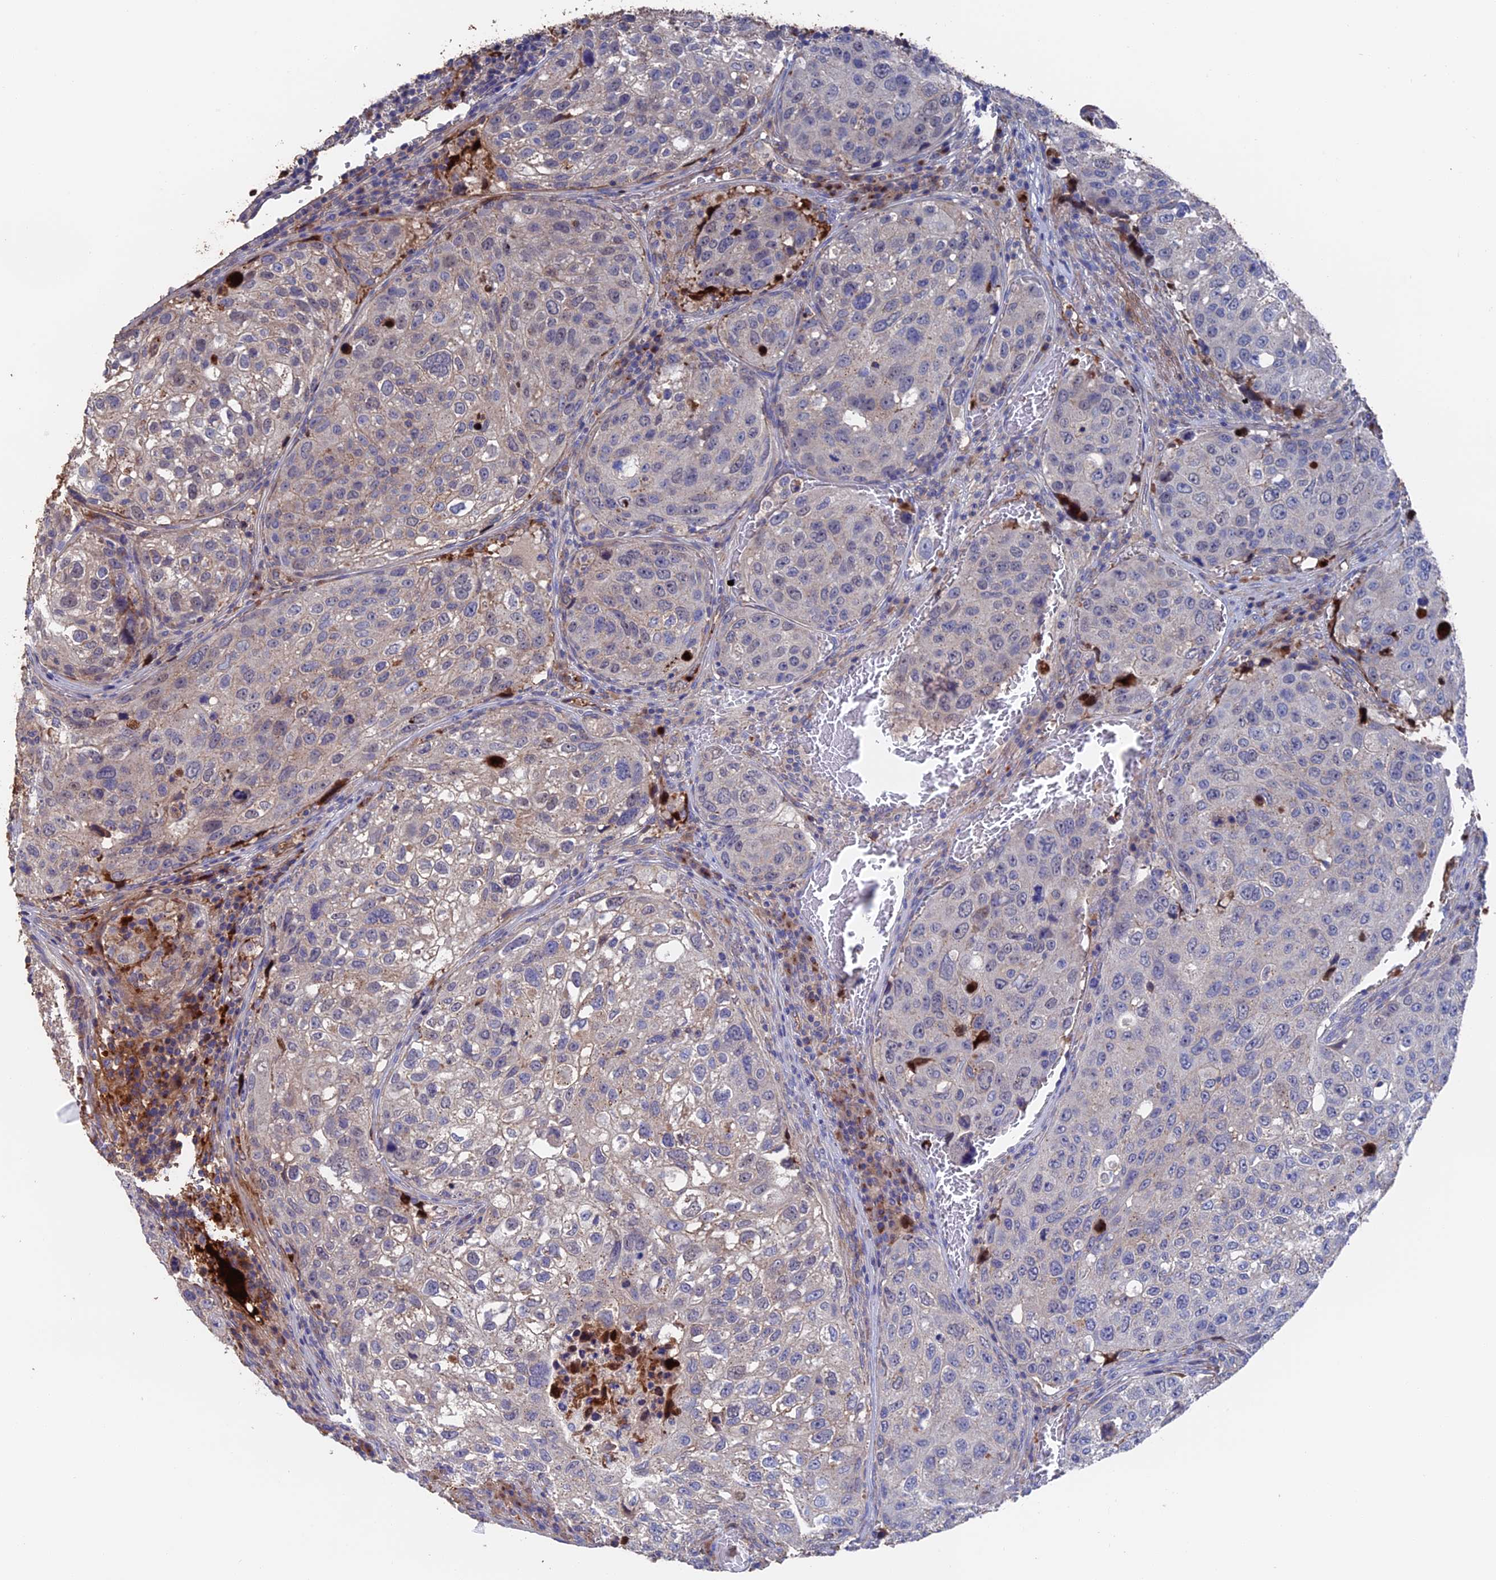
{"staining": {"intensity": "negative", "quantity": "none", "location": "none"}, "tissue": "urothelial cancer", "cell_type": "Tumor cells", "image_type": "cancer", "snomed": [{"axis": "morphology", "description": "Urothelial carcinoma, High grade"}, {"axis": "topography", "description": "Lymph node"}, {"axis": "topography", "description": "Urinary bladder"}], "caption": "DAB immunohistochemical staining of human urothelial carcinoma (high-grade) reveals no significant positivity in tumor cells.", "gene": "HPF1", "patient": {"sex": "male", "age": 51}}